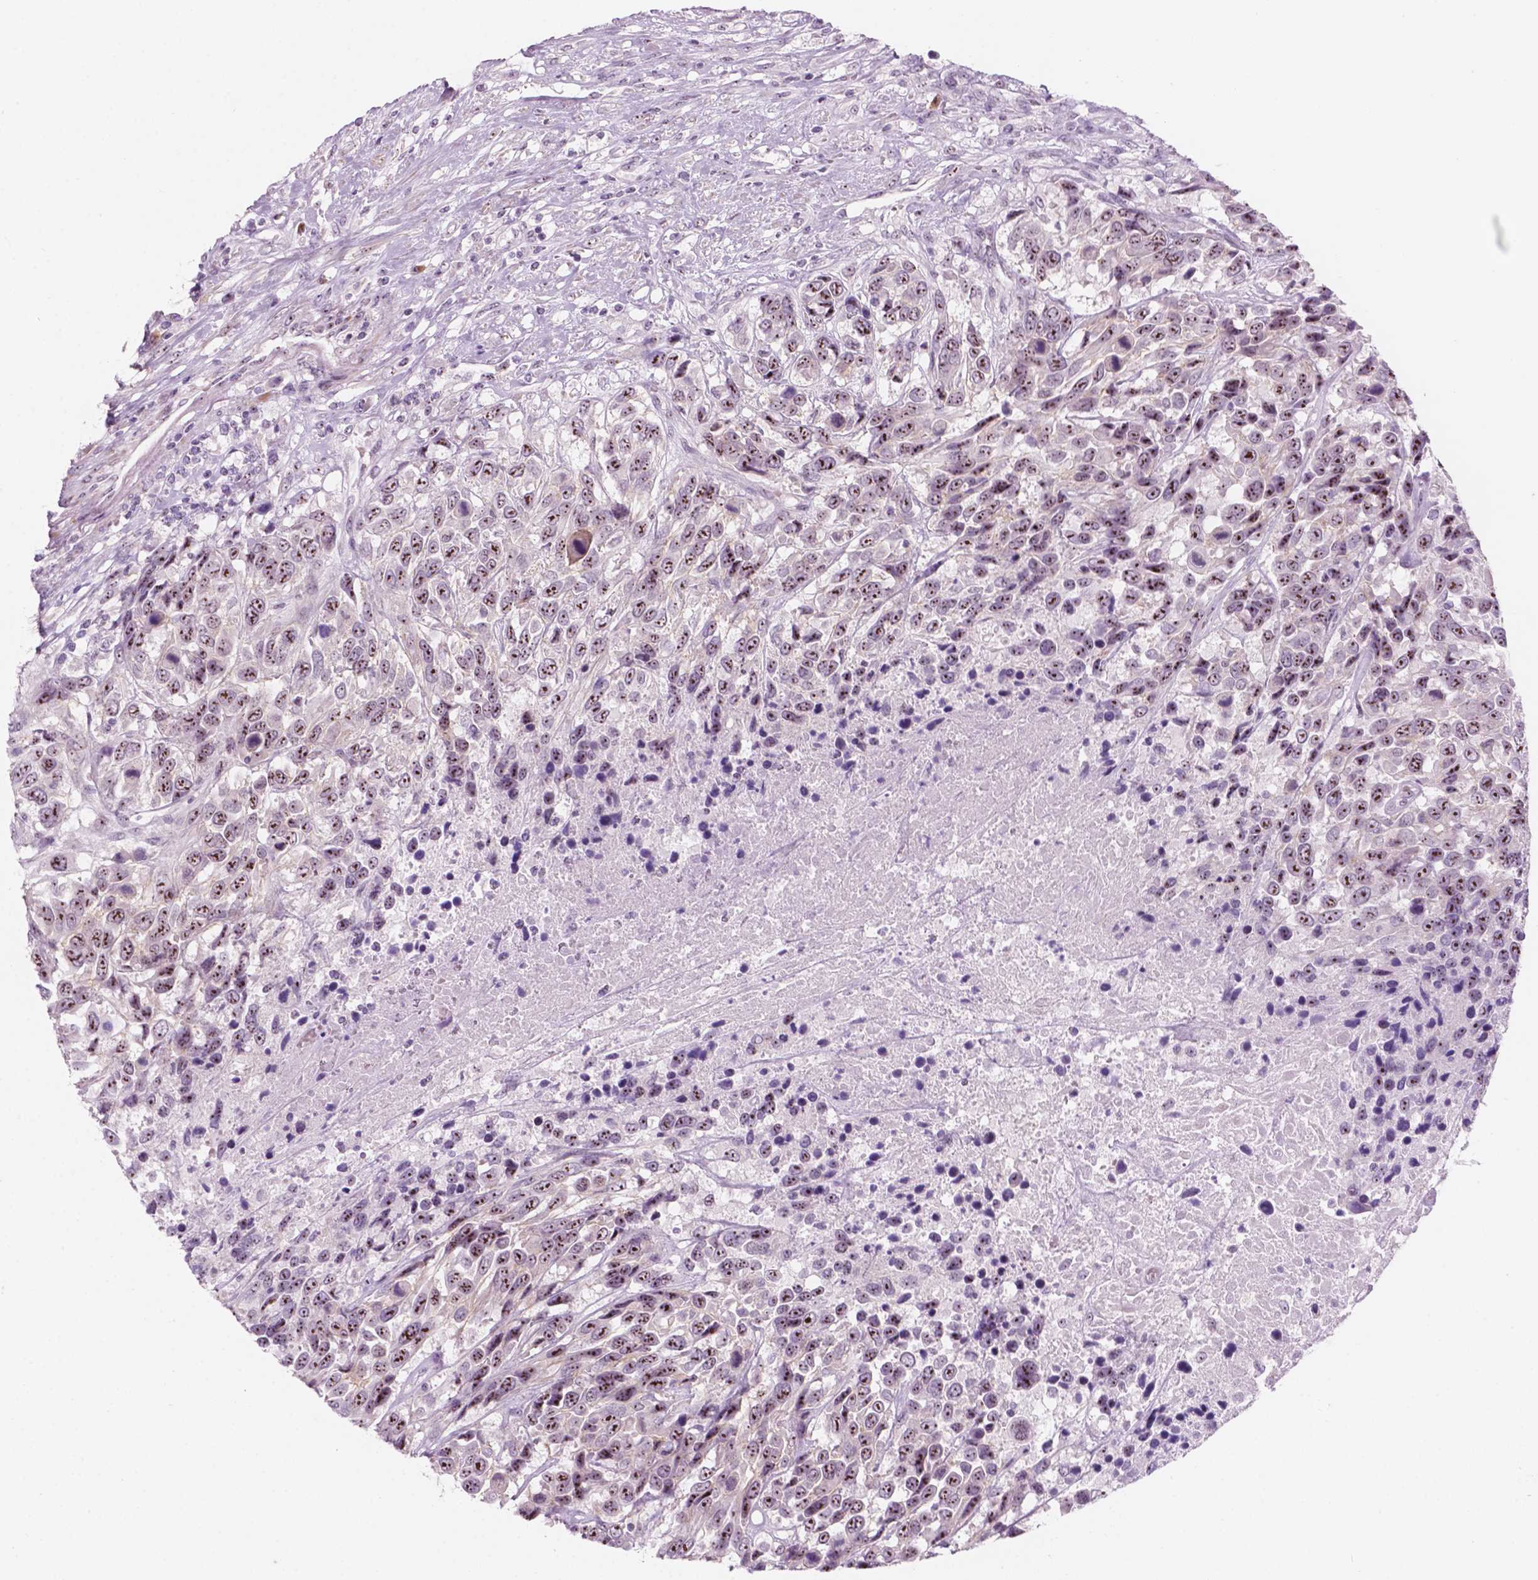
{"staining": {"intensity": "strong", "quantity": ">75%", "location": "nuclear"}, "tissue": "urothelial cancer", "cell_type": "Tumor cells", "image_type": "cancer", "snomed": [{"axis": "morphology", "description": "Urothelial carcinoma, High grade"}, {"axis": "topography", "description": "Urinary bladder"}], "caption": "The histopathology image exhibits a brown stain indicating the presence of a protein in the nuclear of tumor cells in urothelial cancer.", "gene": "ZNF853", "patient": {"sex": "female", "age": 70}}